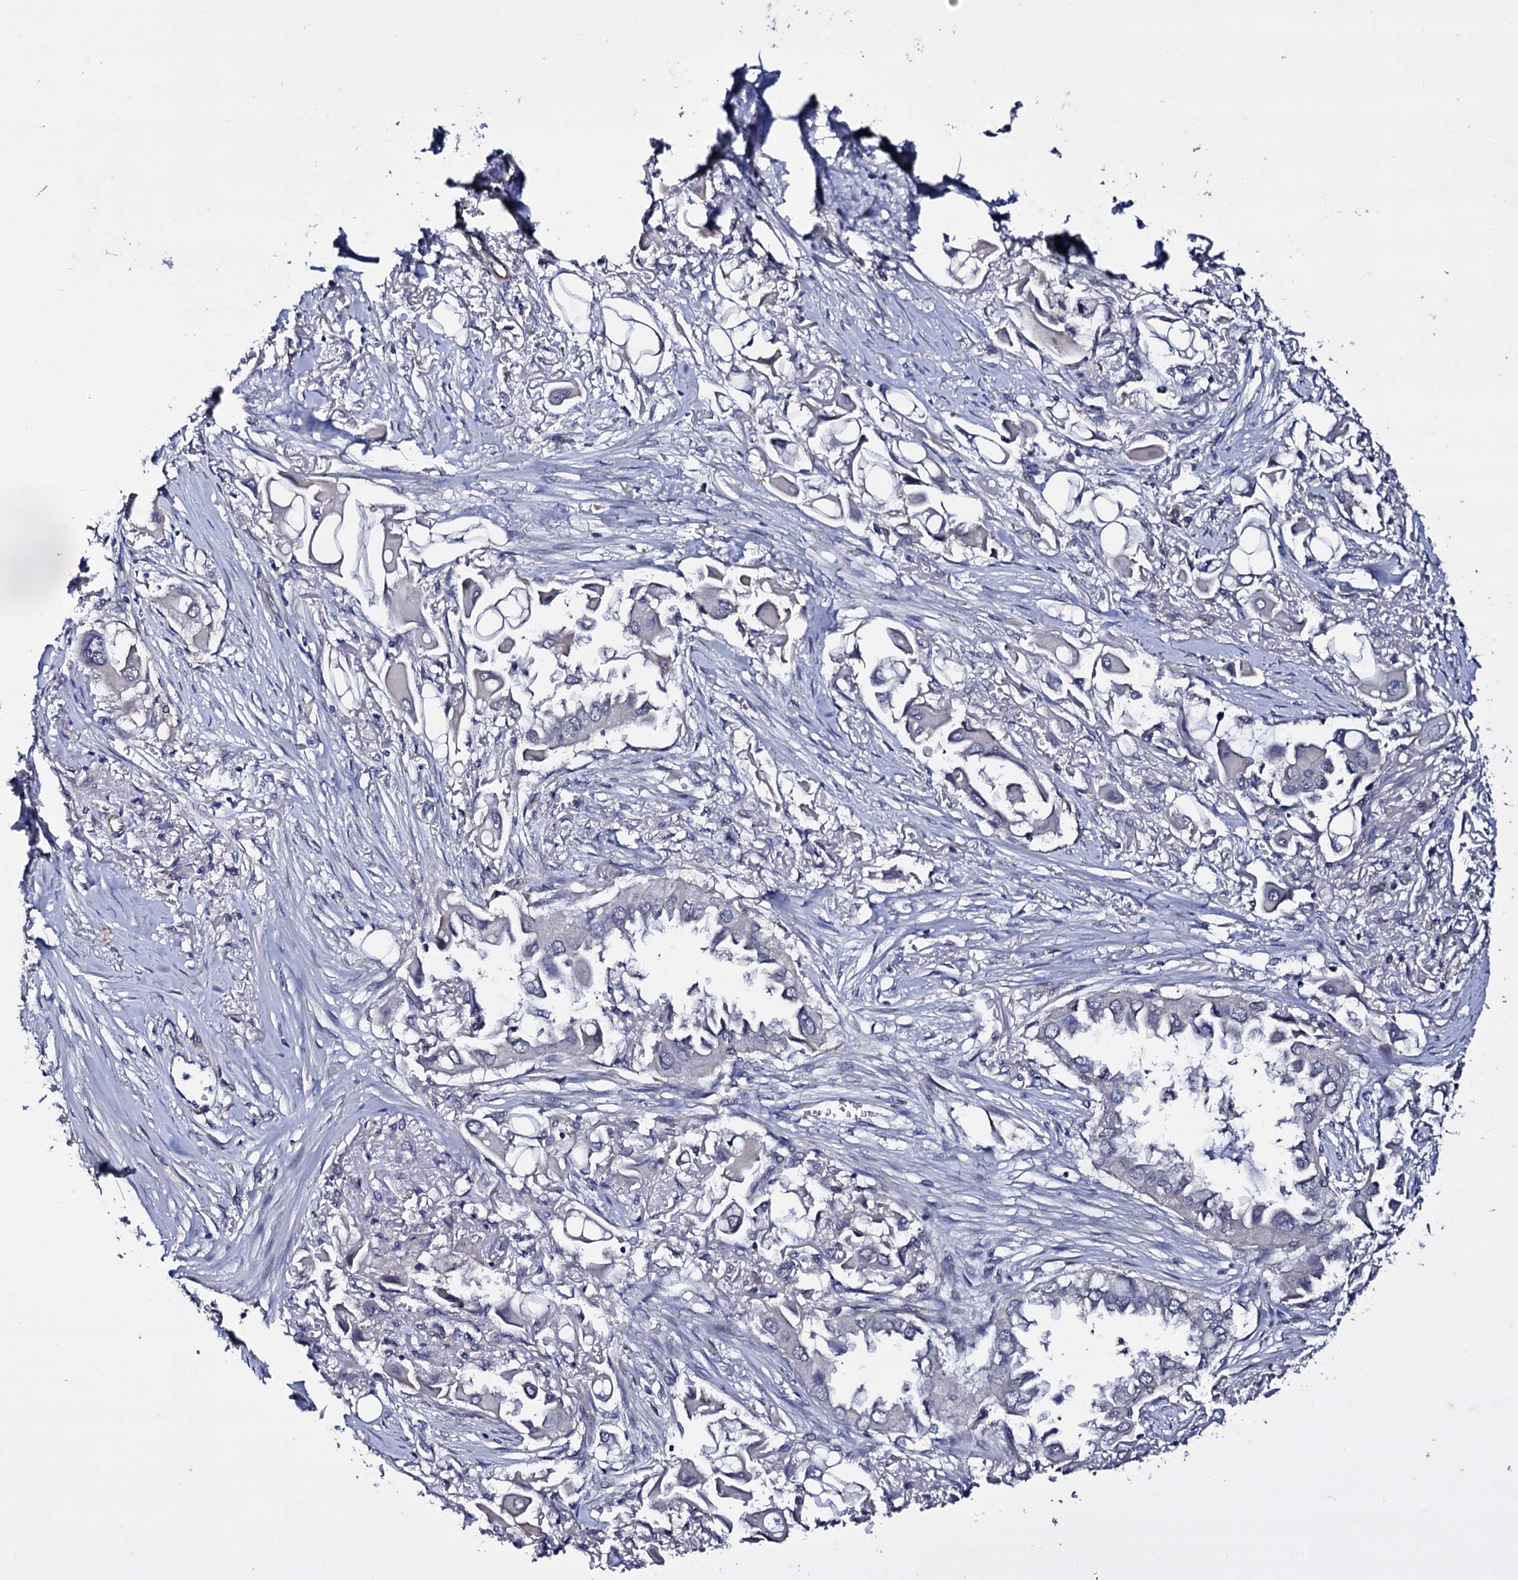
{"staining": {"intensity": "negative", "quantity": "none", "location": "none"}, "tissue": "lung cancer", "cell_type": "Tumor cells", "image_type": "cancer", "snomed": [{"axis": "morphology", "description": "Adenocarcinoma, NOS"}, {"axis": "topography", "description": "Lung"}], "caption": "This is an immunohistochemistry histopathology image of human lung adenocarcinoma. There is no positivity in tumor cells.", "gene": "BCL2L14", "patient": {"sex": "female", "age": 76}}